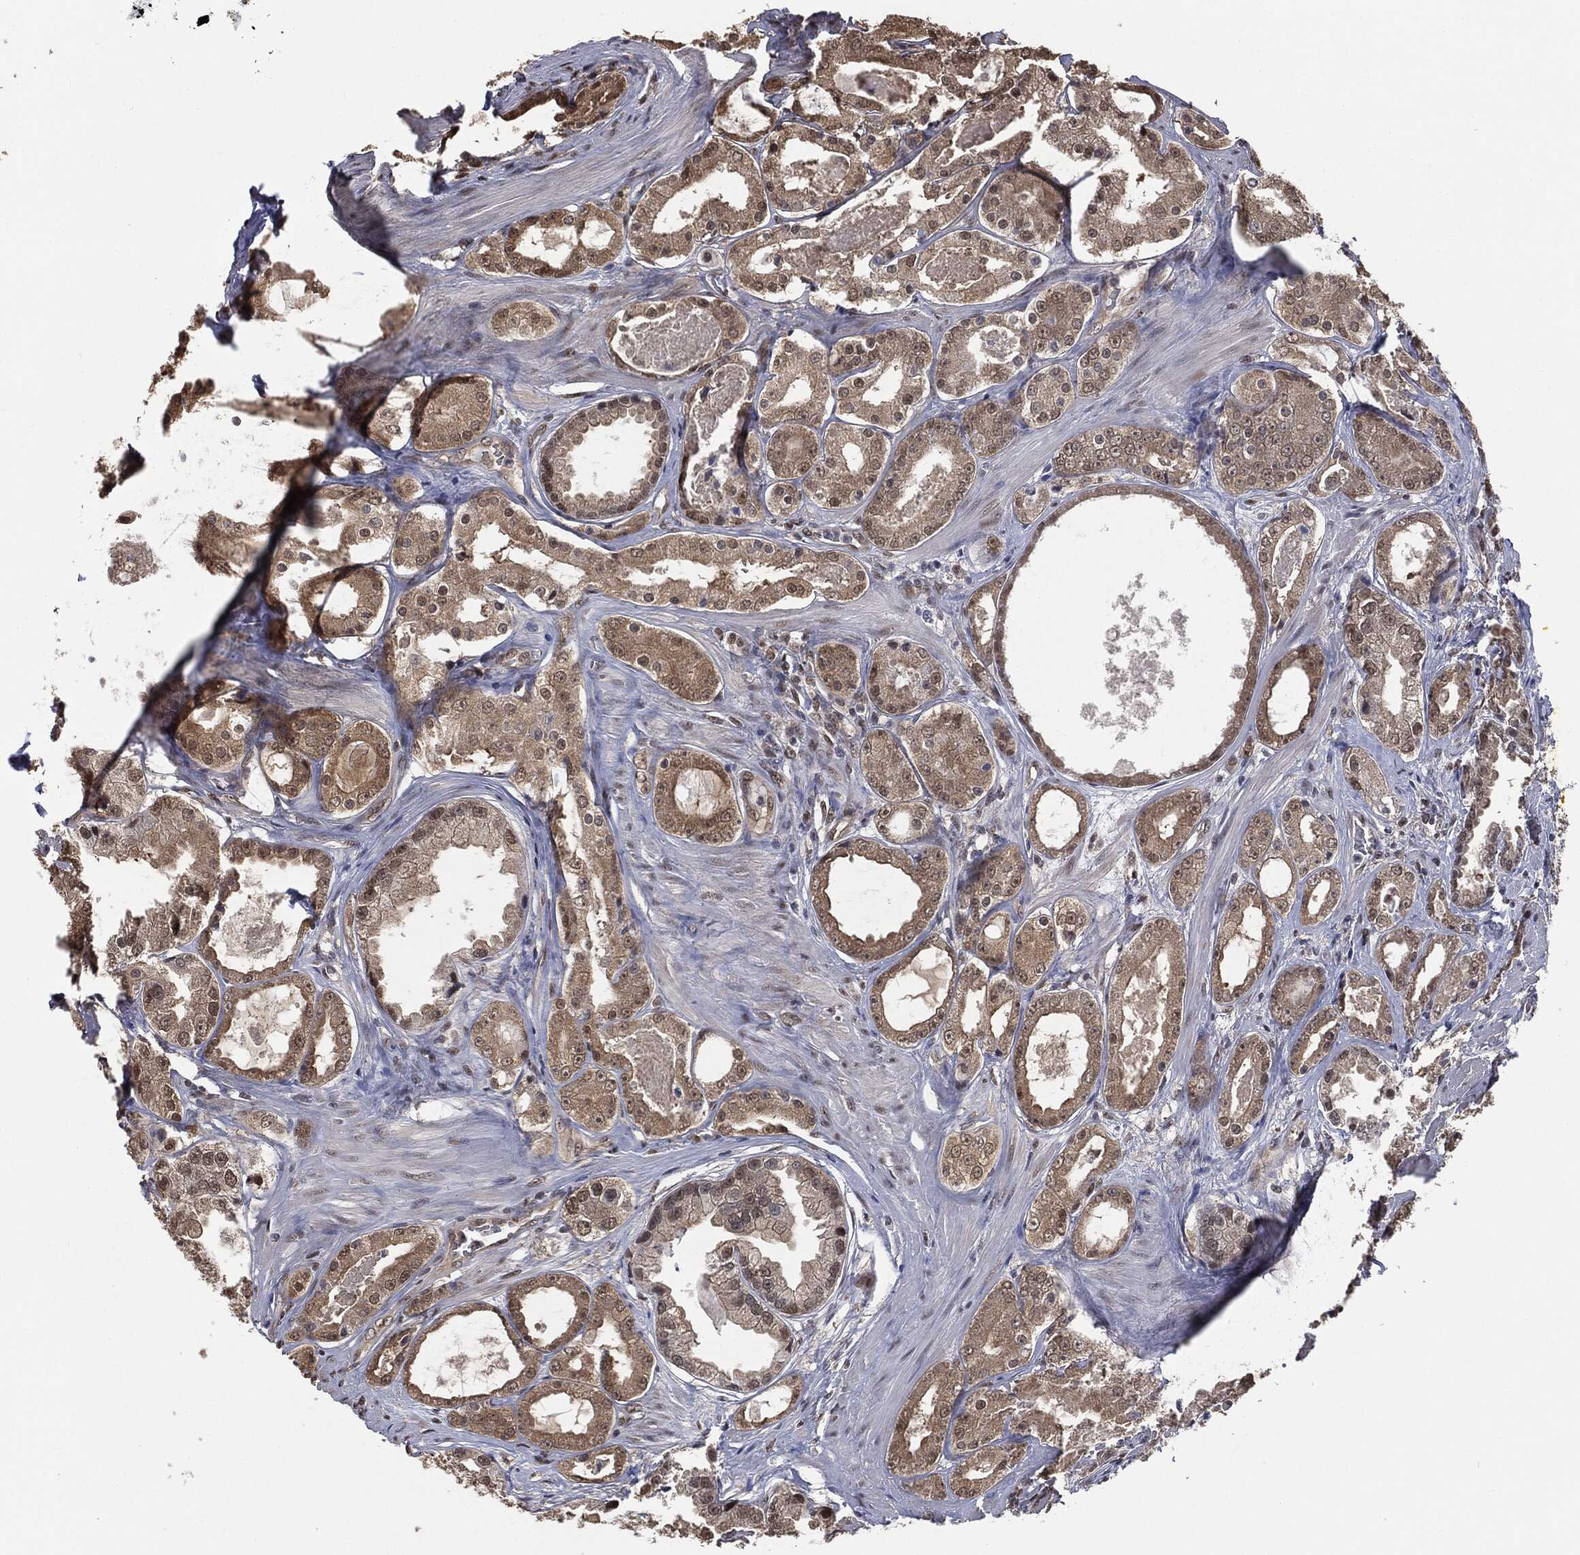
{"staining": {"intensity": "weak", "quantity": ">75%", "location": "cytoplasmic/membranous"}, "tissue": "prostate cancer", "cell_type": "Tumor cells", "image_type": "cancer", "snomed": [{"axis": "morphology", "description": "Adenocarcinoma, NOS"}, {"axis": "topography", "description": "Prostate"}], "caption": "Immunohistochemical staining of prostate cancer displays low levels of weak cytoplasmic/membranous positivity in approximately >75% of tumor cells.", "gene": "SHLD2", "patient": {"sex": "male", "age": 61}}